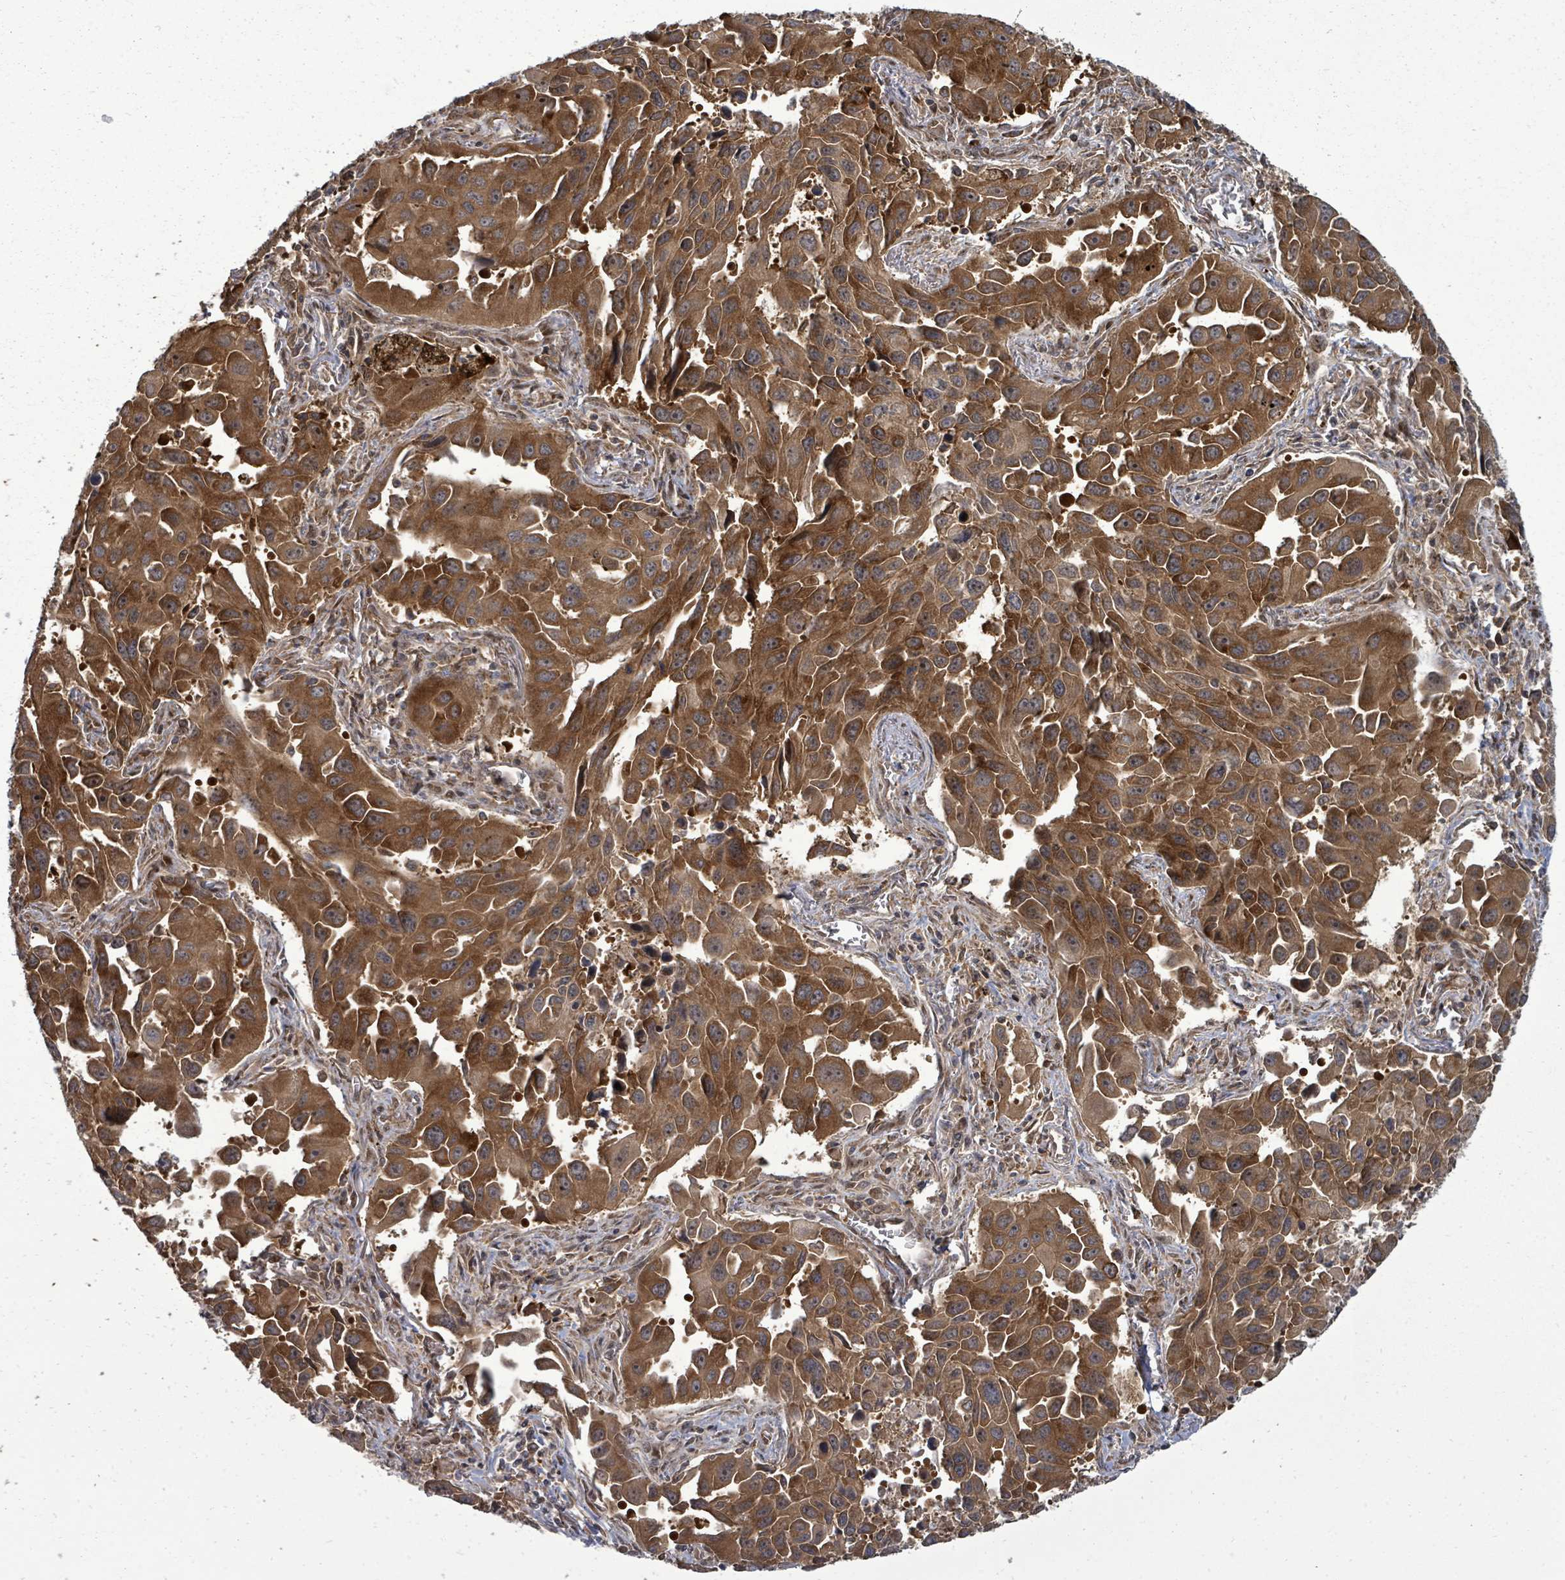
{"staining": {"intensity": "strong", "quantity": ">75%", "location": "cytoplasmic/membranous"}, "tissue": "lung cancer", "cell_type": "Tumor cells", "image_type": "cancer", "snomed": [{"axis": "morphology", "description": "Adenocarcinoma, NOS"}, {"axis": "topography", "description": "Lung"}], "caption": "DAB (3,3'-diaminobenzidine) immunohistochemical staining of human adenocarcinoma (lung) shows strong cytoplasmic/membranous protein expression in about >75% of tumor cells. (brown staining indicates protein expression, while blue staining denotes nuclei).", "gene": "EIF3C", "patient": {"sex": "male", "age": 66}}